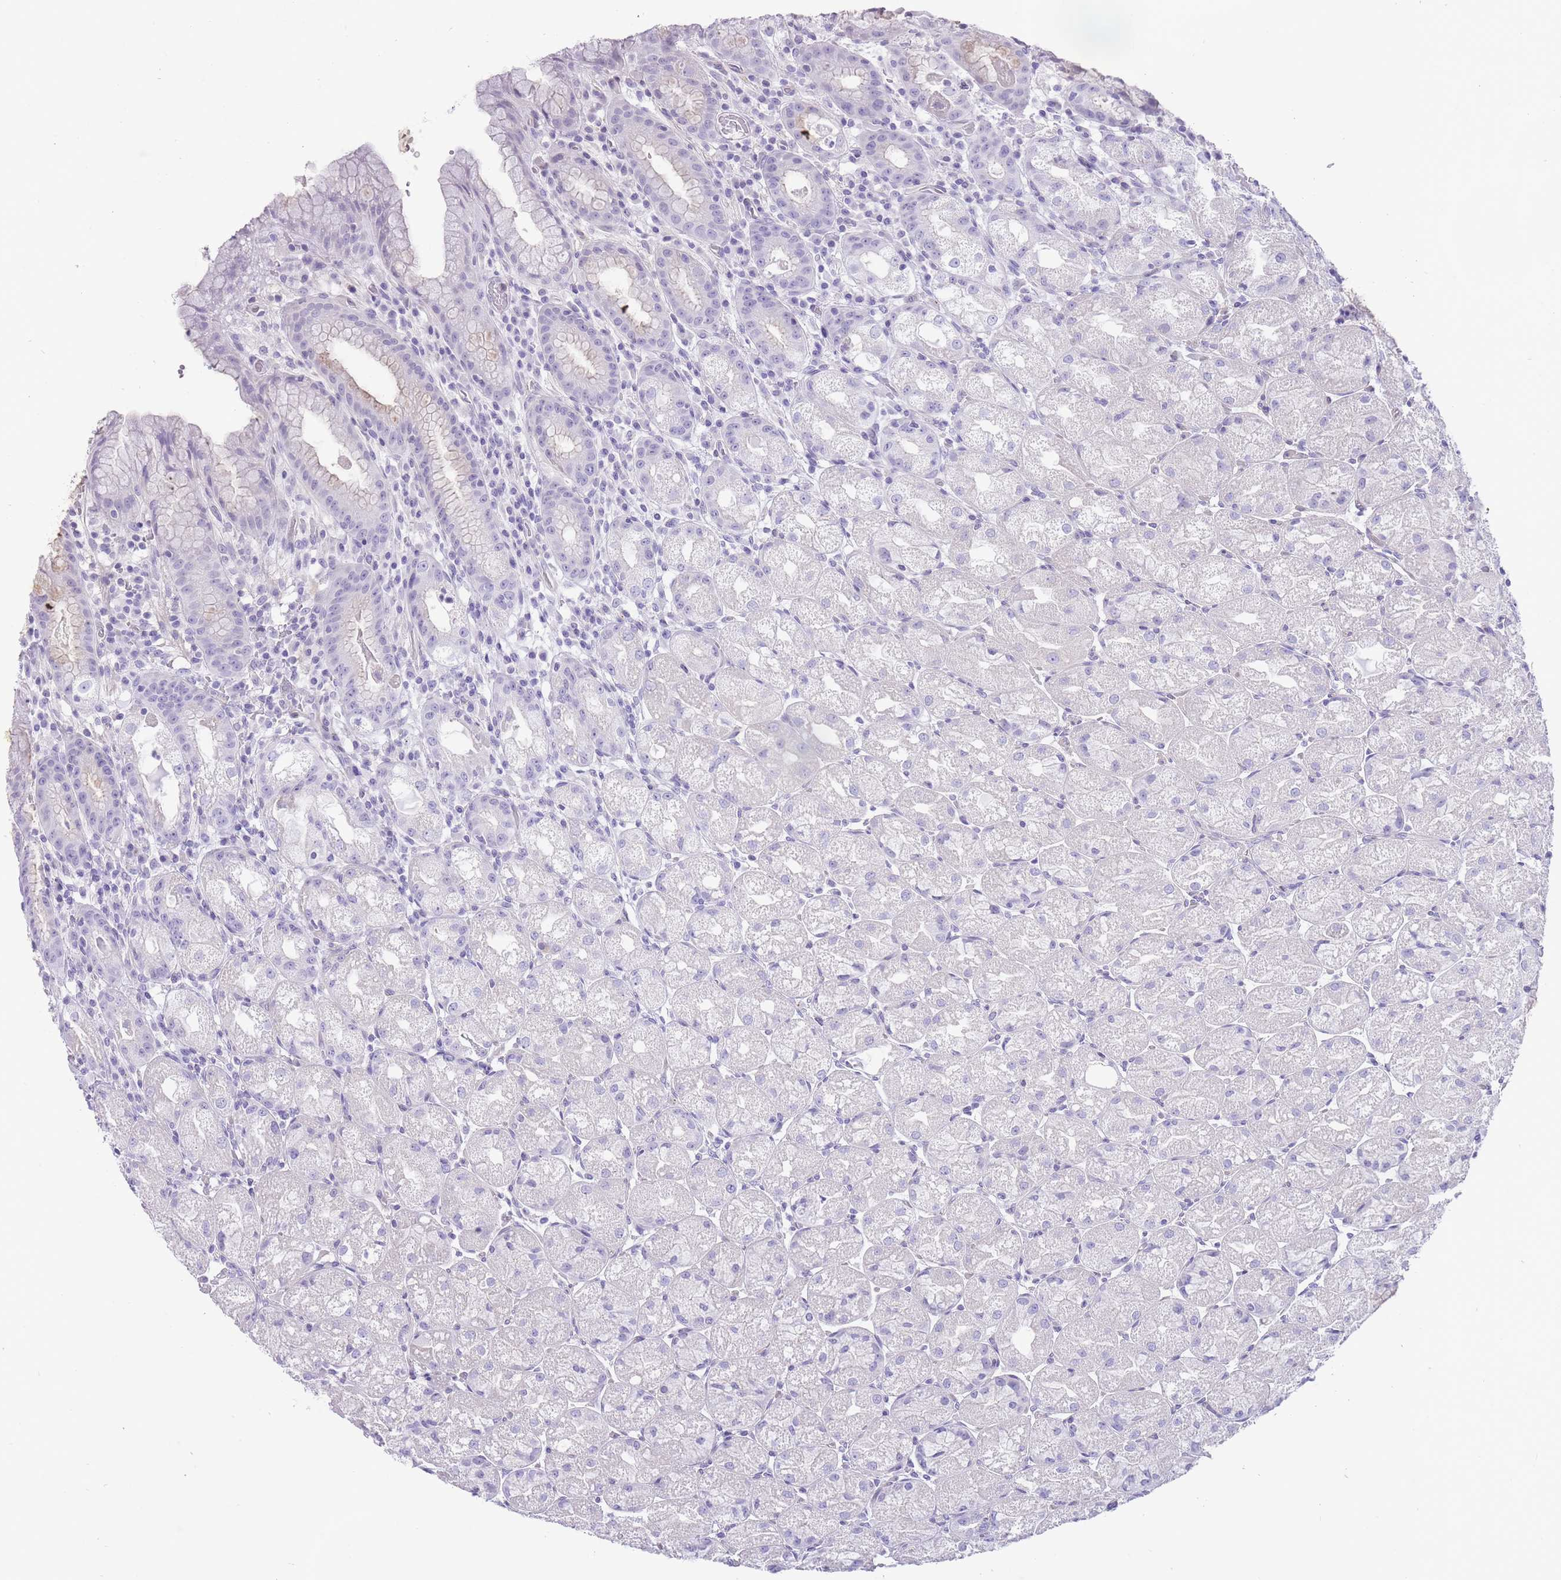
{"staining": {"intensity": "negative", "quantity": "none", "location": "none"}, "tissue": "stomach", "cell_type": "Glandular cells", "image_type": "normal", "snomed": [{"axis": "morphology", "description": "Normal tissue, NOS"}, {"axis": "topography", "description": "Stomach, upper"}], "caption": "Glandular cells show no significant staining in benign stomach. Nuclei are stained in blue.", "gene": "OR11H12", "patient": {"sex": "male", "age": 52}}